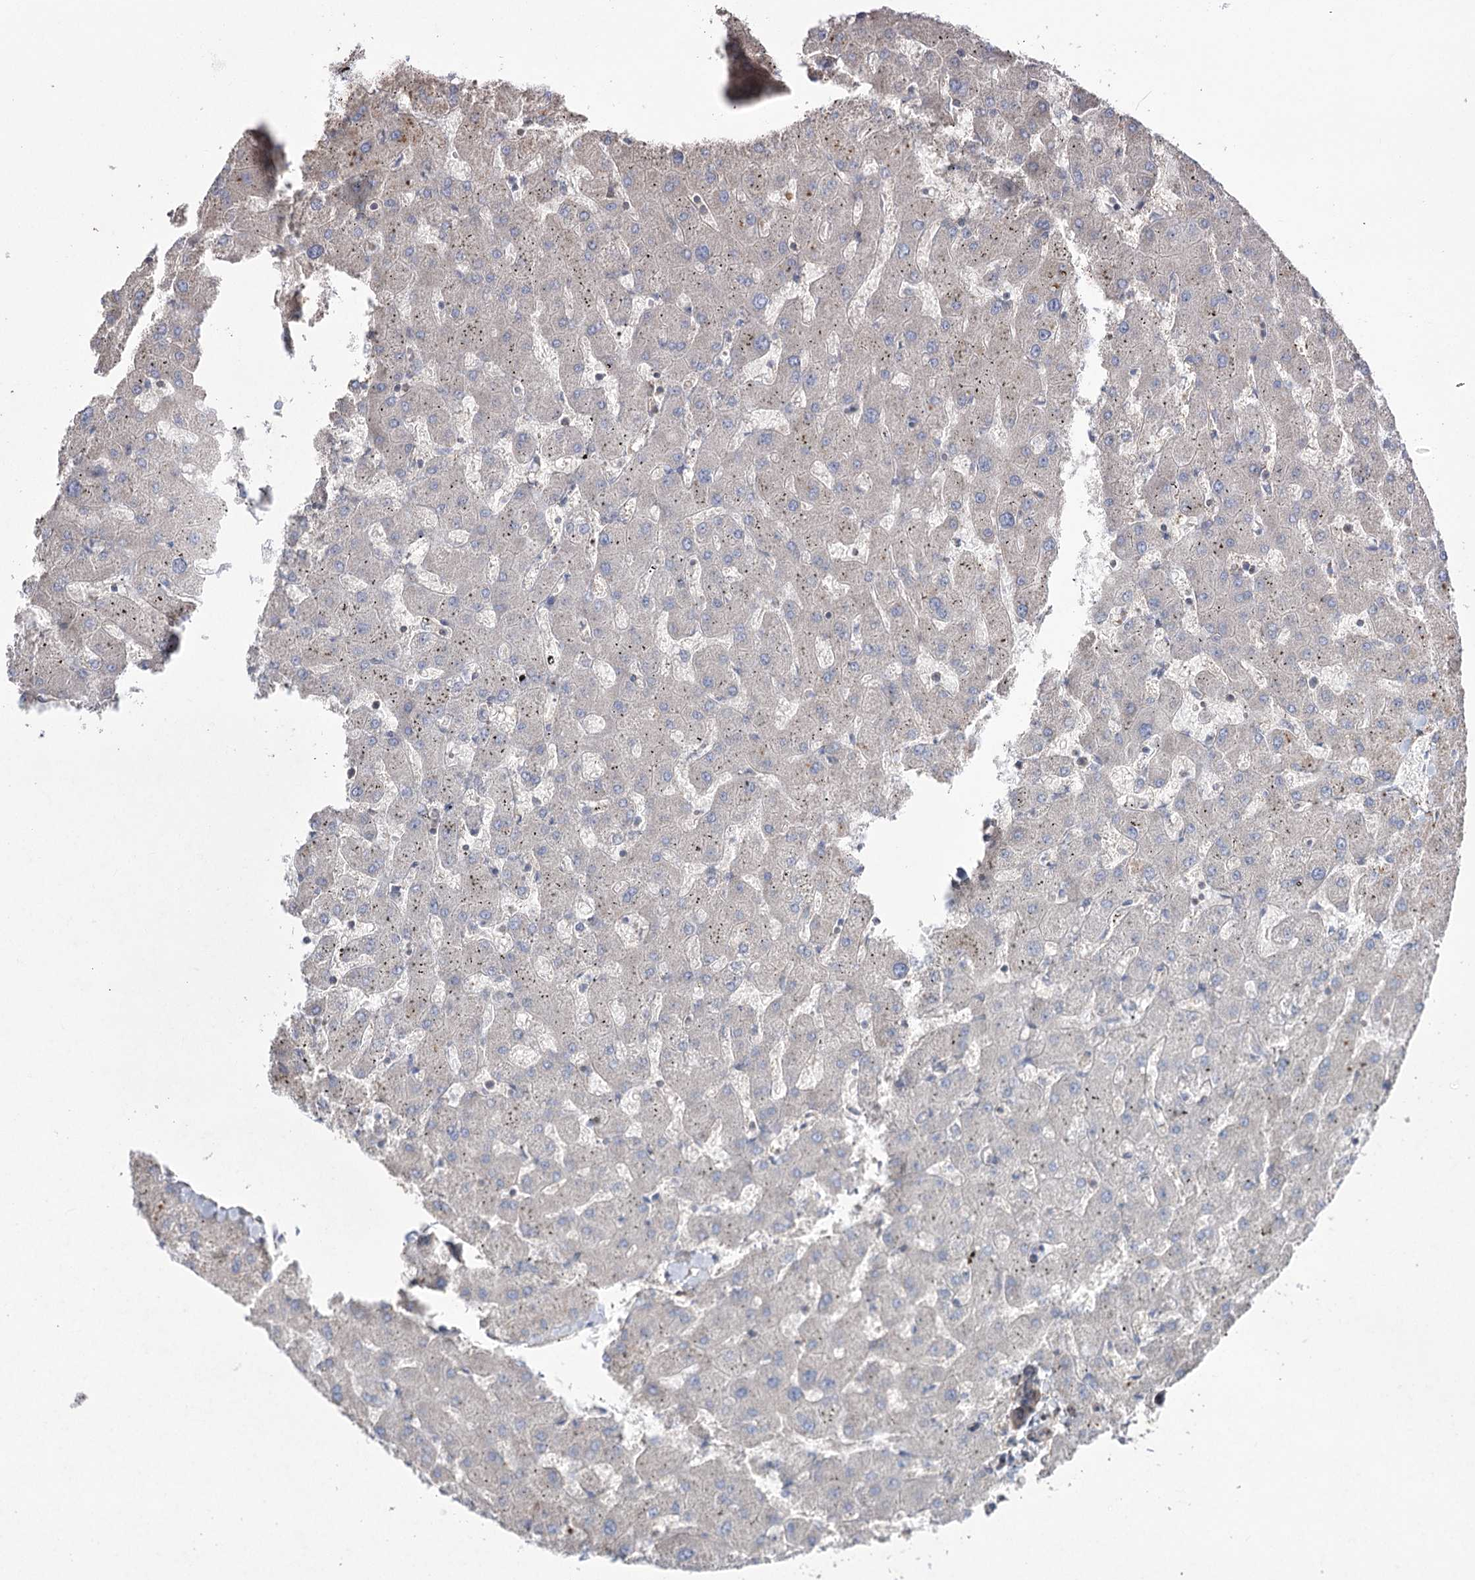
{"staining": {"intensity": "moderate", "quantity": "25%-75%", "location": "cytoplasmic/membranous"}, "tissue": "liver", "cell_type": "Cholangiocytes", "image_type": "normal", "snomed": [{"axis": "morphology", "description": "Normal tissue, NOS"}, {"axis": "topography", "description": "Liver"}], "caption": "This micrograph reveals benign liver stained with immunohistochemistry to label a protein in brown. The cytoplasmic/membranous of cholangiocytes show moderate positivity for the protein. Nuclei are counter-stained blue.", "gene": "LARS2", "patient": {"sex": "female", "age": 63}}